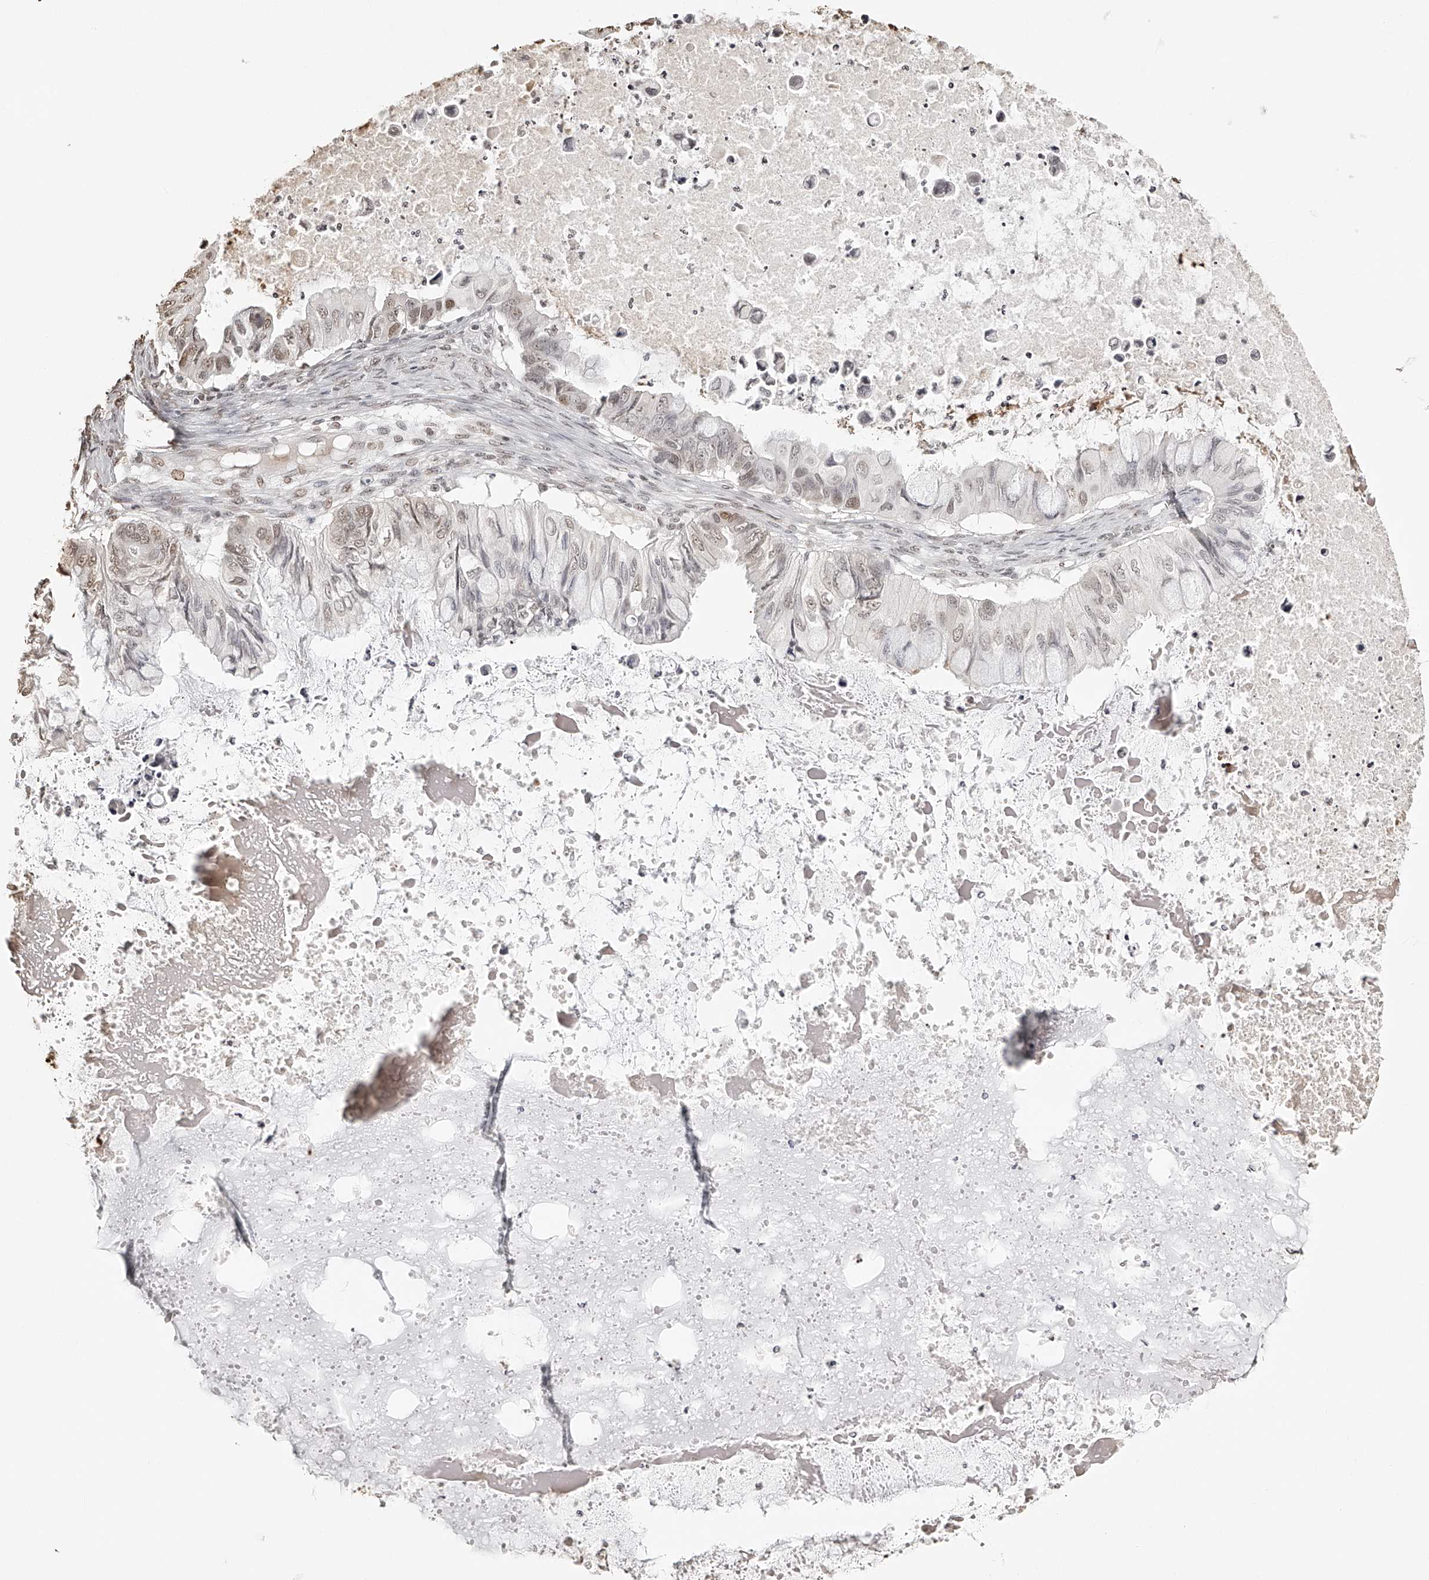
{"staining": {"intensity": "moderate", "quantity": "25%-75%", "location": "nuclear"}, "tissue": "ovarian cancer", "cell_type": "Tumor cells", "image_type": "cancer", "snomed": [{"axis": "morphology", "description": "Cystadenocarcinoma, mucinous, NOS"}, {"axis": "topography", "description": "Ovary"}], "caption": "Protein staining shows moderate nuclear staining in approximately 25%-75% of tumor cells in ovarian mucinous cystadenocarcinoma.", "gene": "ZNF503", "patient": {"sex": "female", "age": 80}}